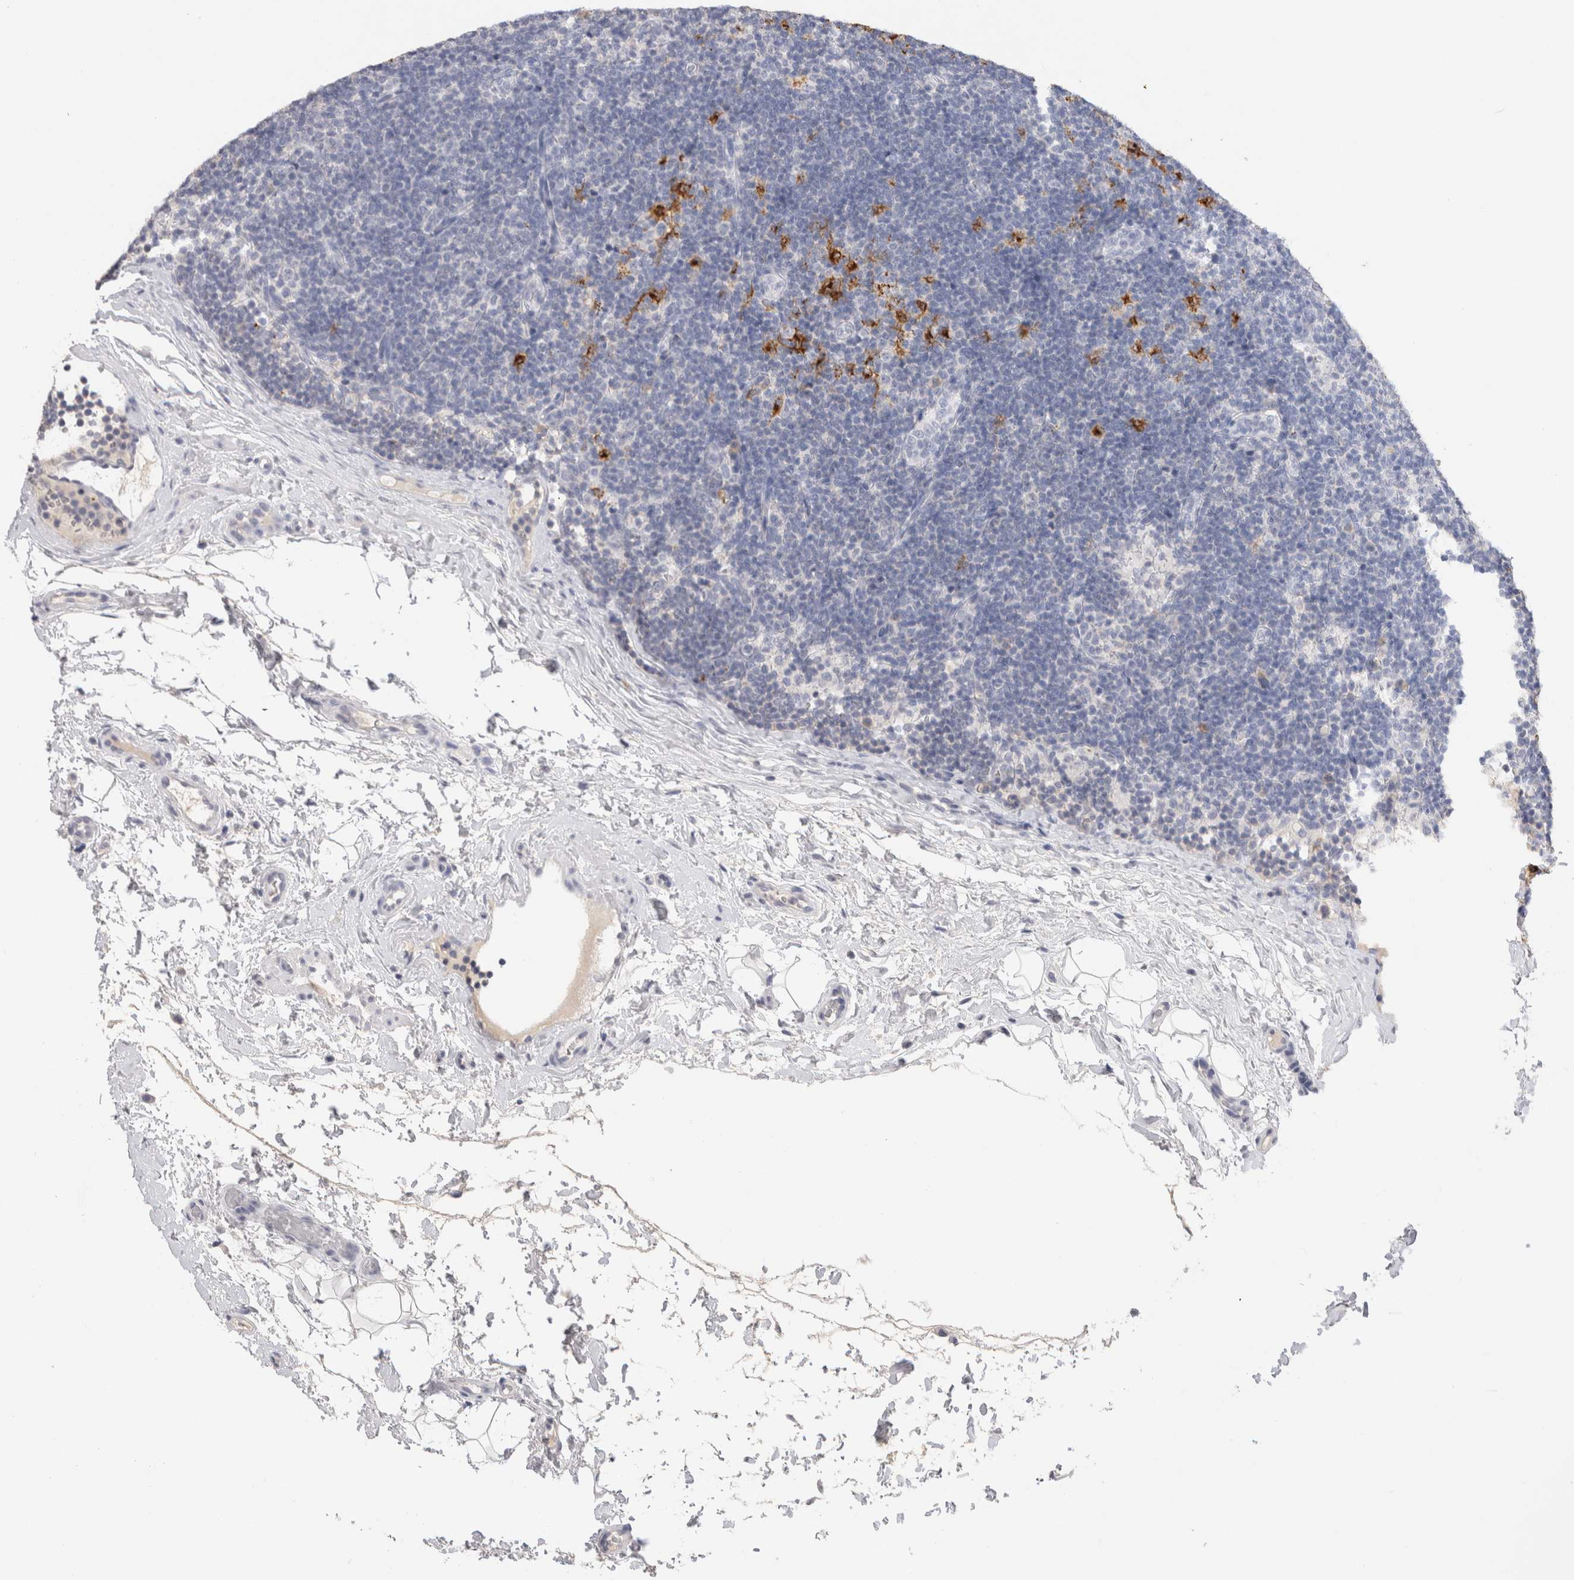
{"staining": {"intensity": "negative", "quantity": "none", "location": "none"}, "tissue": "lymph node", "cell_type": "Germinal center cells", "image_type": "normal", "snomed": [{"axis": "morphology", "description": "Normal tissue, NOS"}, {"axis": "topography", "description": "Lymph node"}], "caption": "Histopathology image shows no protein expression in germinal center cells of unremarkable lymph node.", "gene": "LAMP3", "patient": {"sex": "female", "age": 22}}